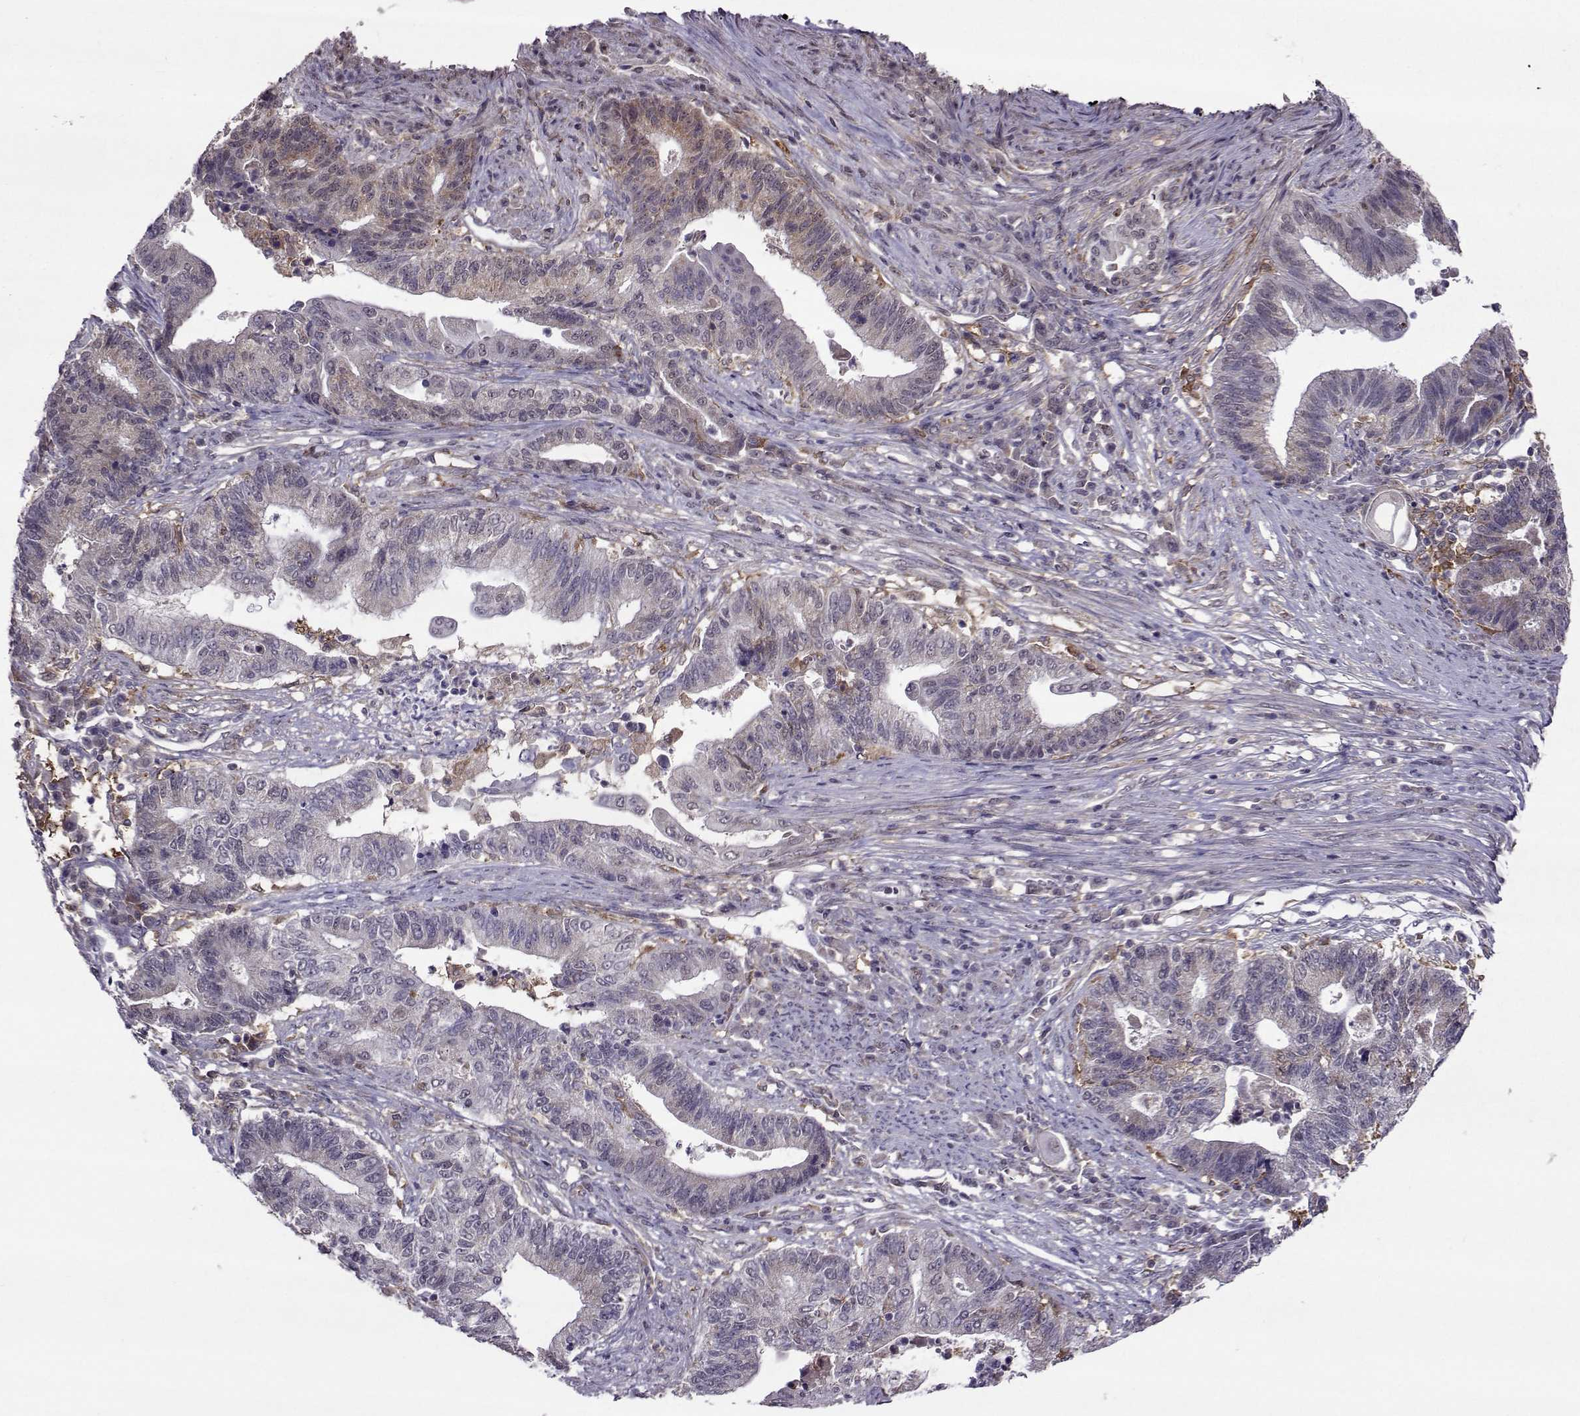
{"staining": {"intensity": "moderate", "quantity": "<25%", "location": "cytoplasmic/membranous"}, "tissue": "endometrial cancer", "cell_type": "Tumor cells", "image_type": "cancer", "snomed": [{"axis": "morphology", "description": "Adenocarcinoma, NOS"}, {"axis": "topography", "description": "Uterus"}, {"axis": "topography", "description": "Endometrium"}], "caption": "Immunohistochemical staining of endometrial cancer (adenocarcinoma) demonstrates moderate cytoplasmic/membranous protein positivity in approximately <25% of tumor cells.", "gene": "DDX20", "patient": {"sex": "female", "age": 54}}